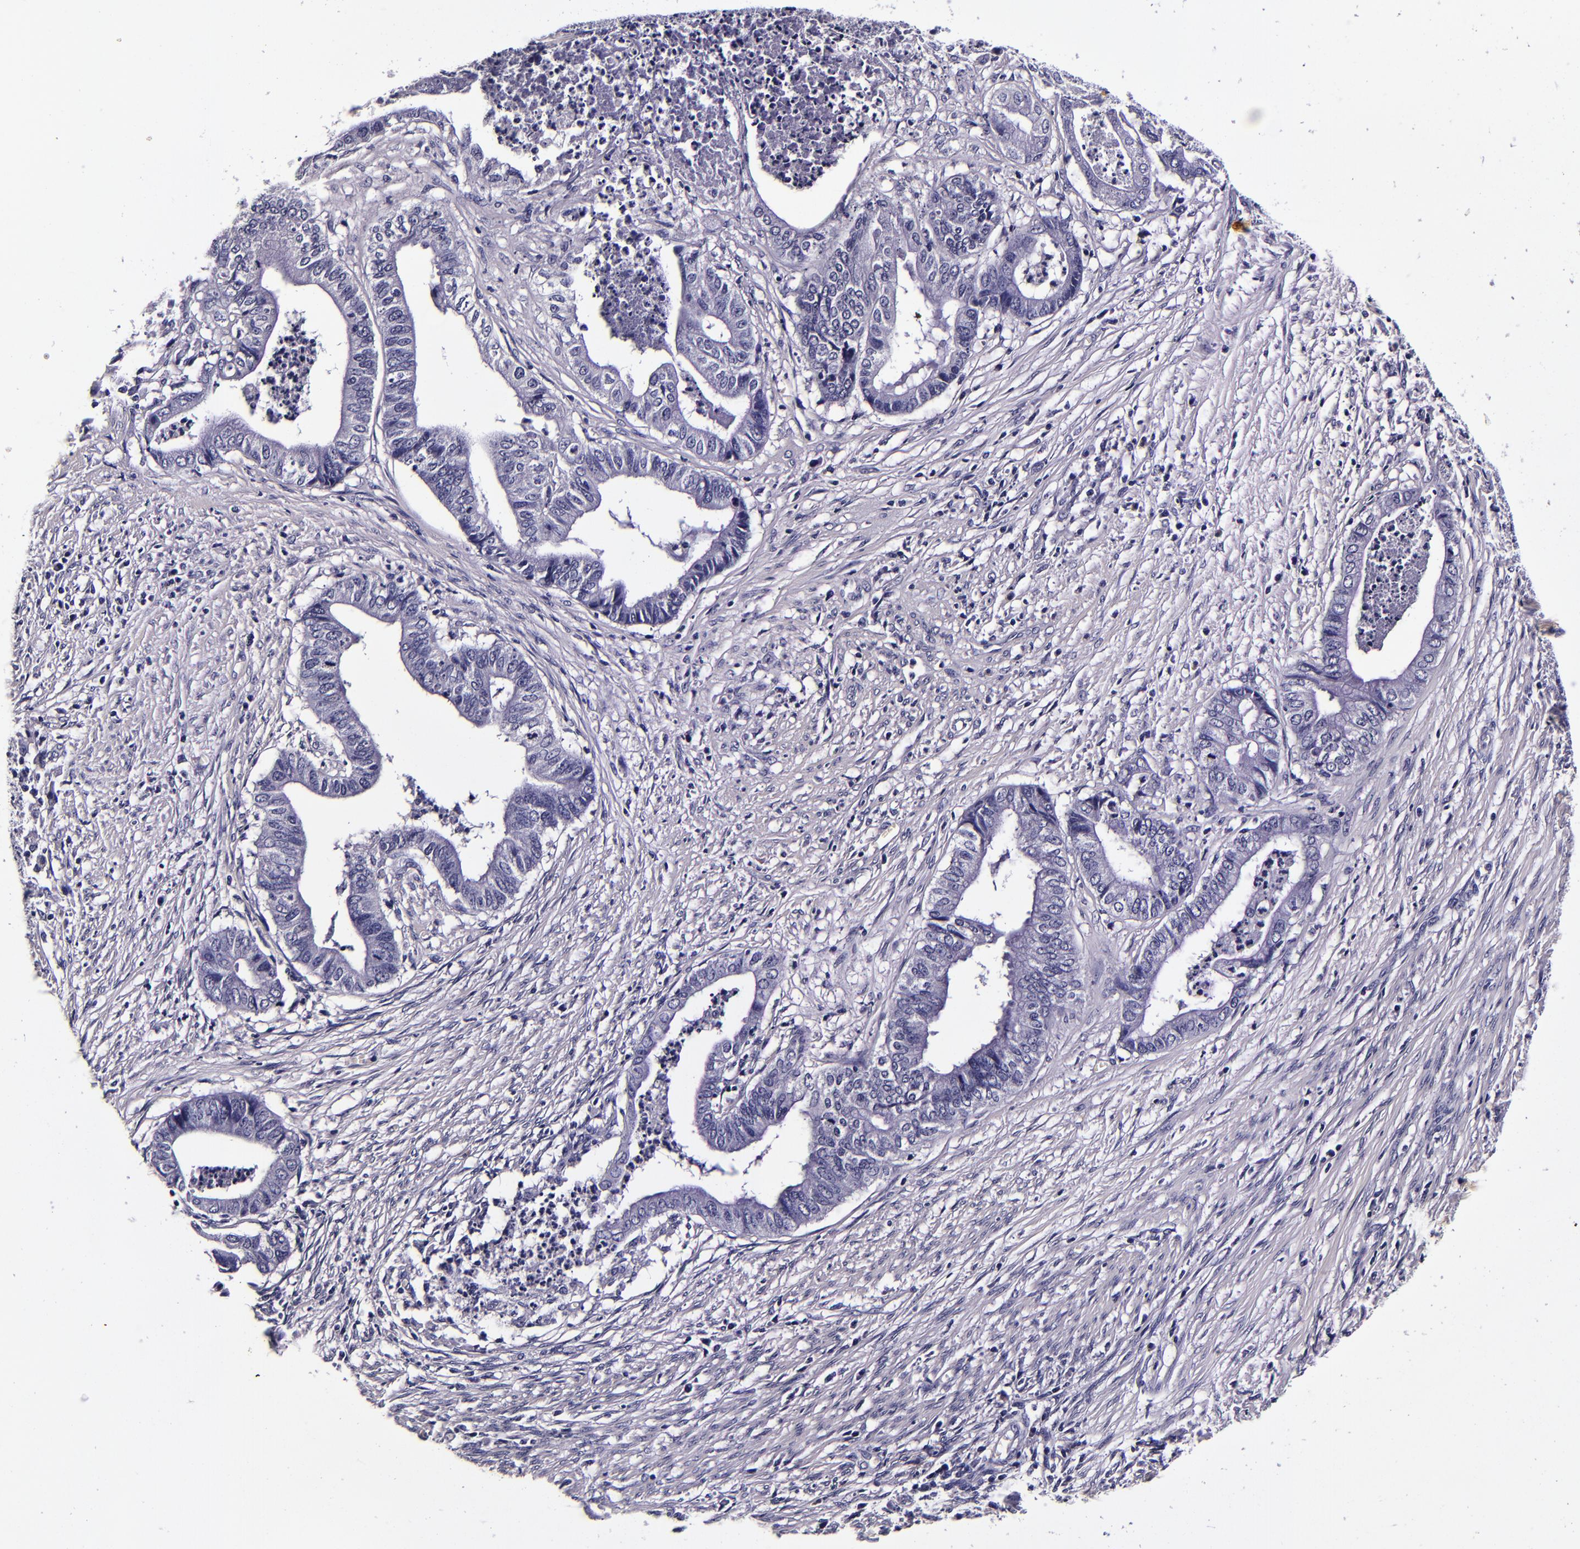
{"staining": {"intensity": "negative", "quantity": "none", "location": "none"}, "tissue": "endometrial cancer", "cell_type": "Tumor cells", "image_type": "cancer", "snomed": [{"axis": "morphology", "description": "Necrosis, NOS"}, {"axis": "morphology", "description": "Adenocarcinoma, NOS"}, {"axis": "topography", "description": "Endometrium"}], "caption": "Image shows no significant protein expression in tumor cells of adenocarcinoma (endometrial).", "gene": "FBN1", "patient": {"sex": "female", "age": 79}}